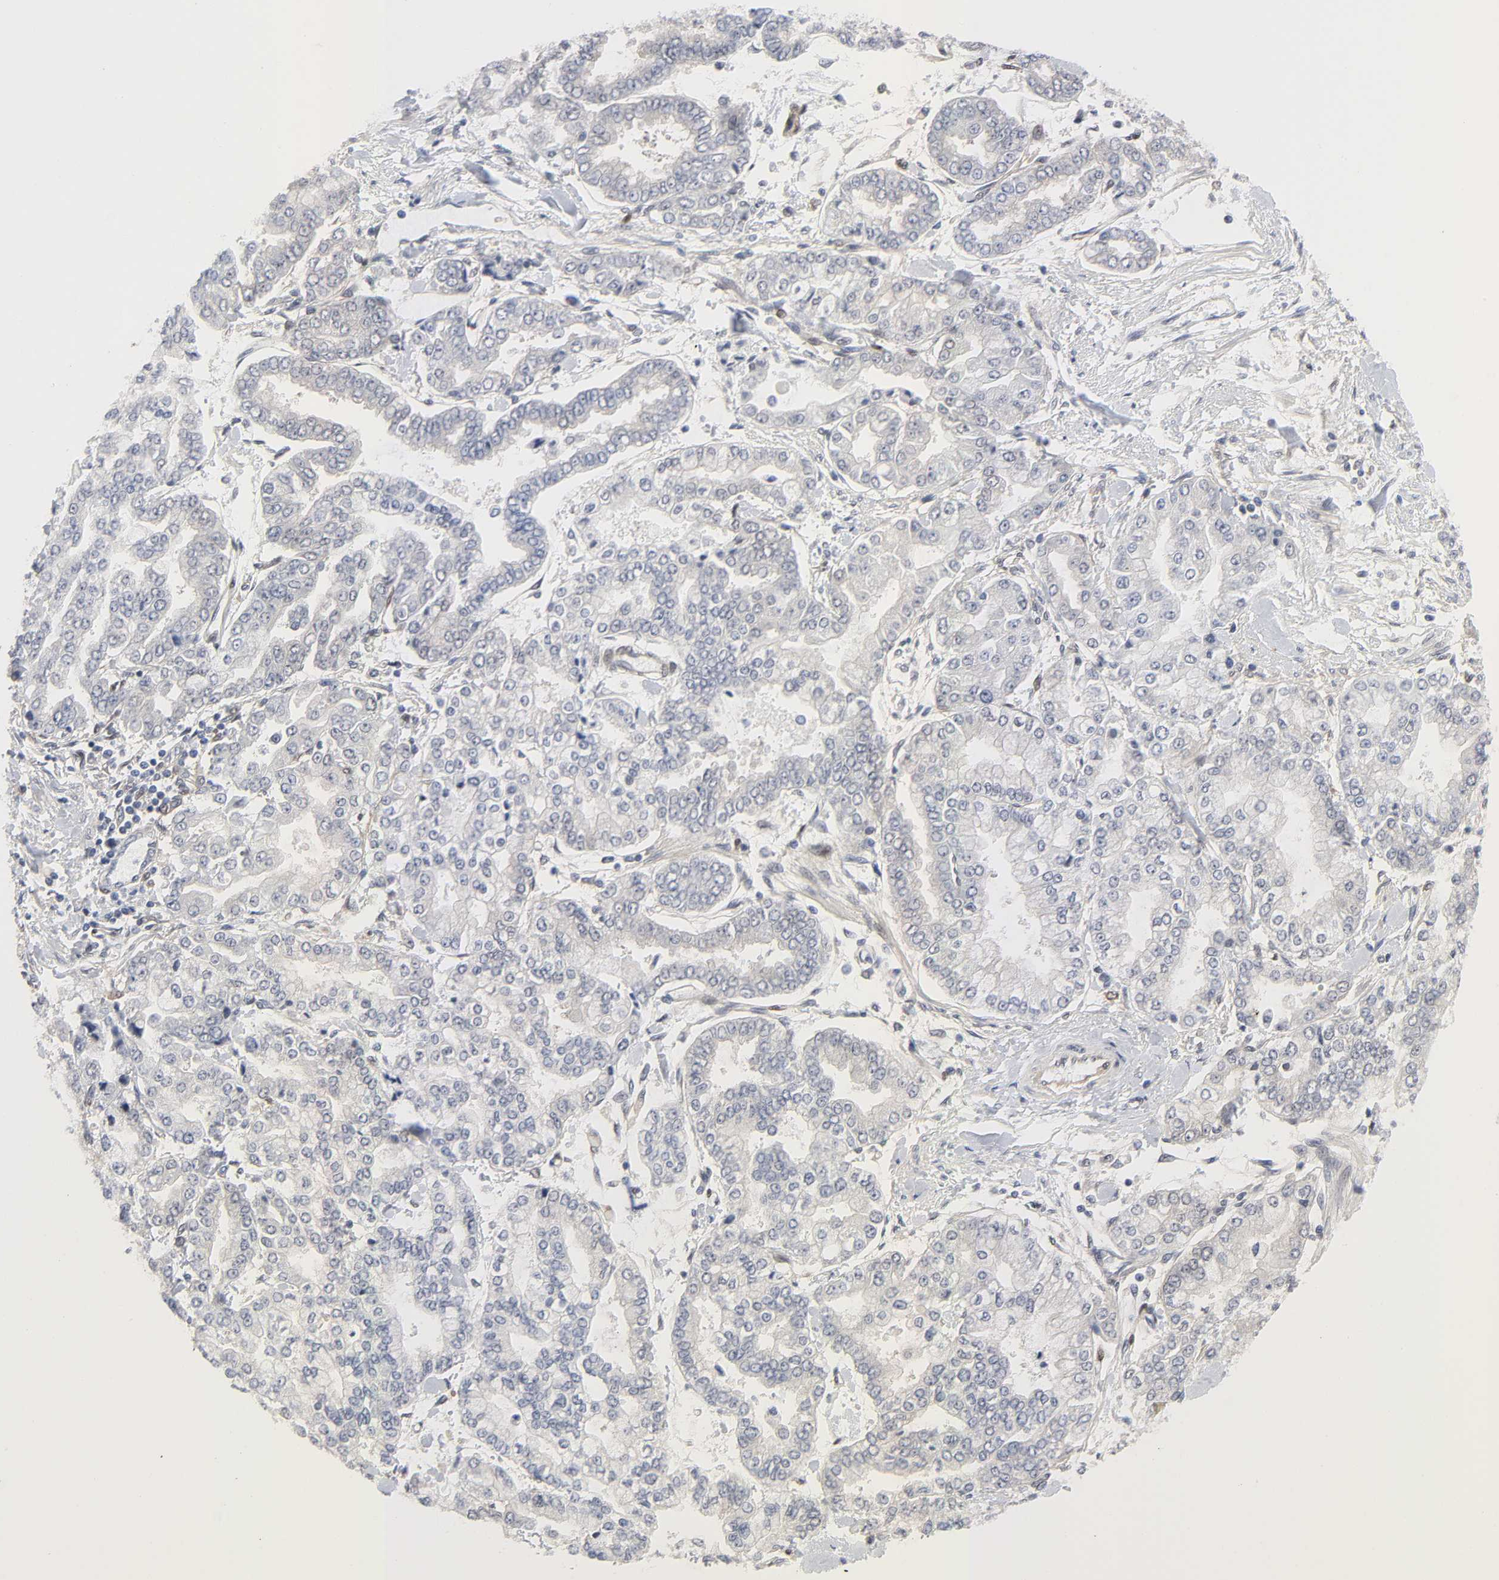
{"staining": {"intensity": "negative", "quantity": "none", "location": "none"}, "tissue": "stomach cancer", "cell_type": "Tumor cells", "image_type": "cancer", "snomed": [{"axis": "morphology", "description": "Normal tissue, NOS"}, {"axis": "morphology", "description": "Adenocarcinoma, NOS"}, {"axis": "topography", "description": "Stomach, upper"}, {"axis": "topography", "description": "Stomach"}], "caption": "This is a micrograph of immunohistochemistry staining of stomach adenocarcinoma, which shows no expression in tumor cells. The staining is performed using DAB brown chromogen with nuclei counter-stained in using hematoxylin.", "gene": "PTEN", "patient": {"sex": "male", "age": 76}}